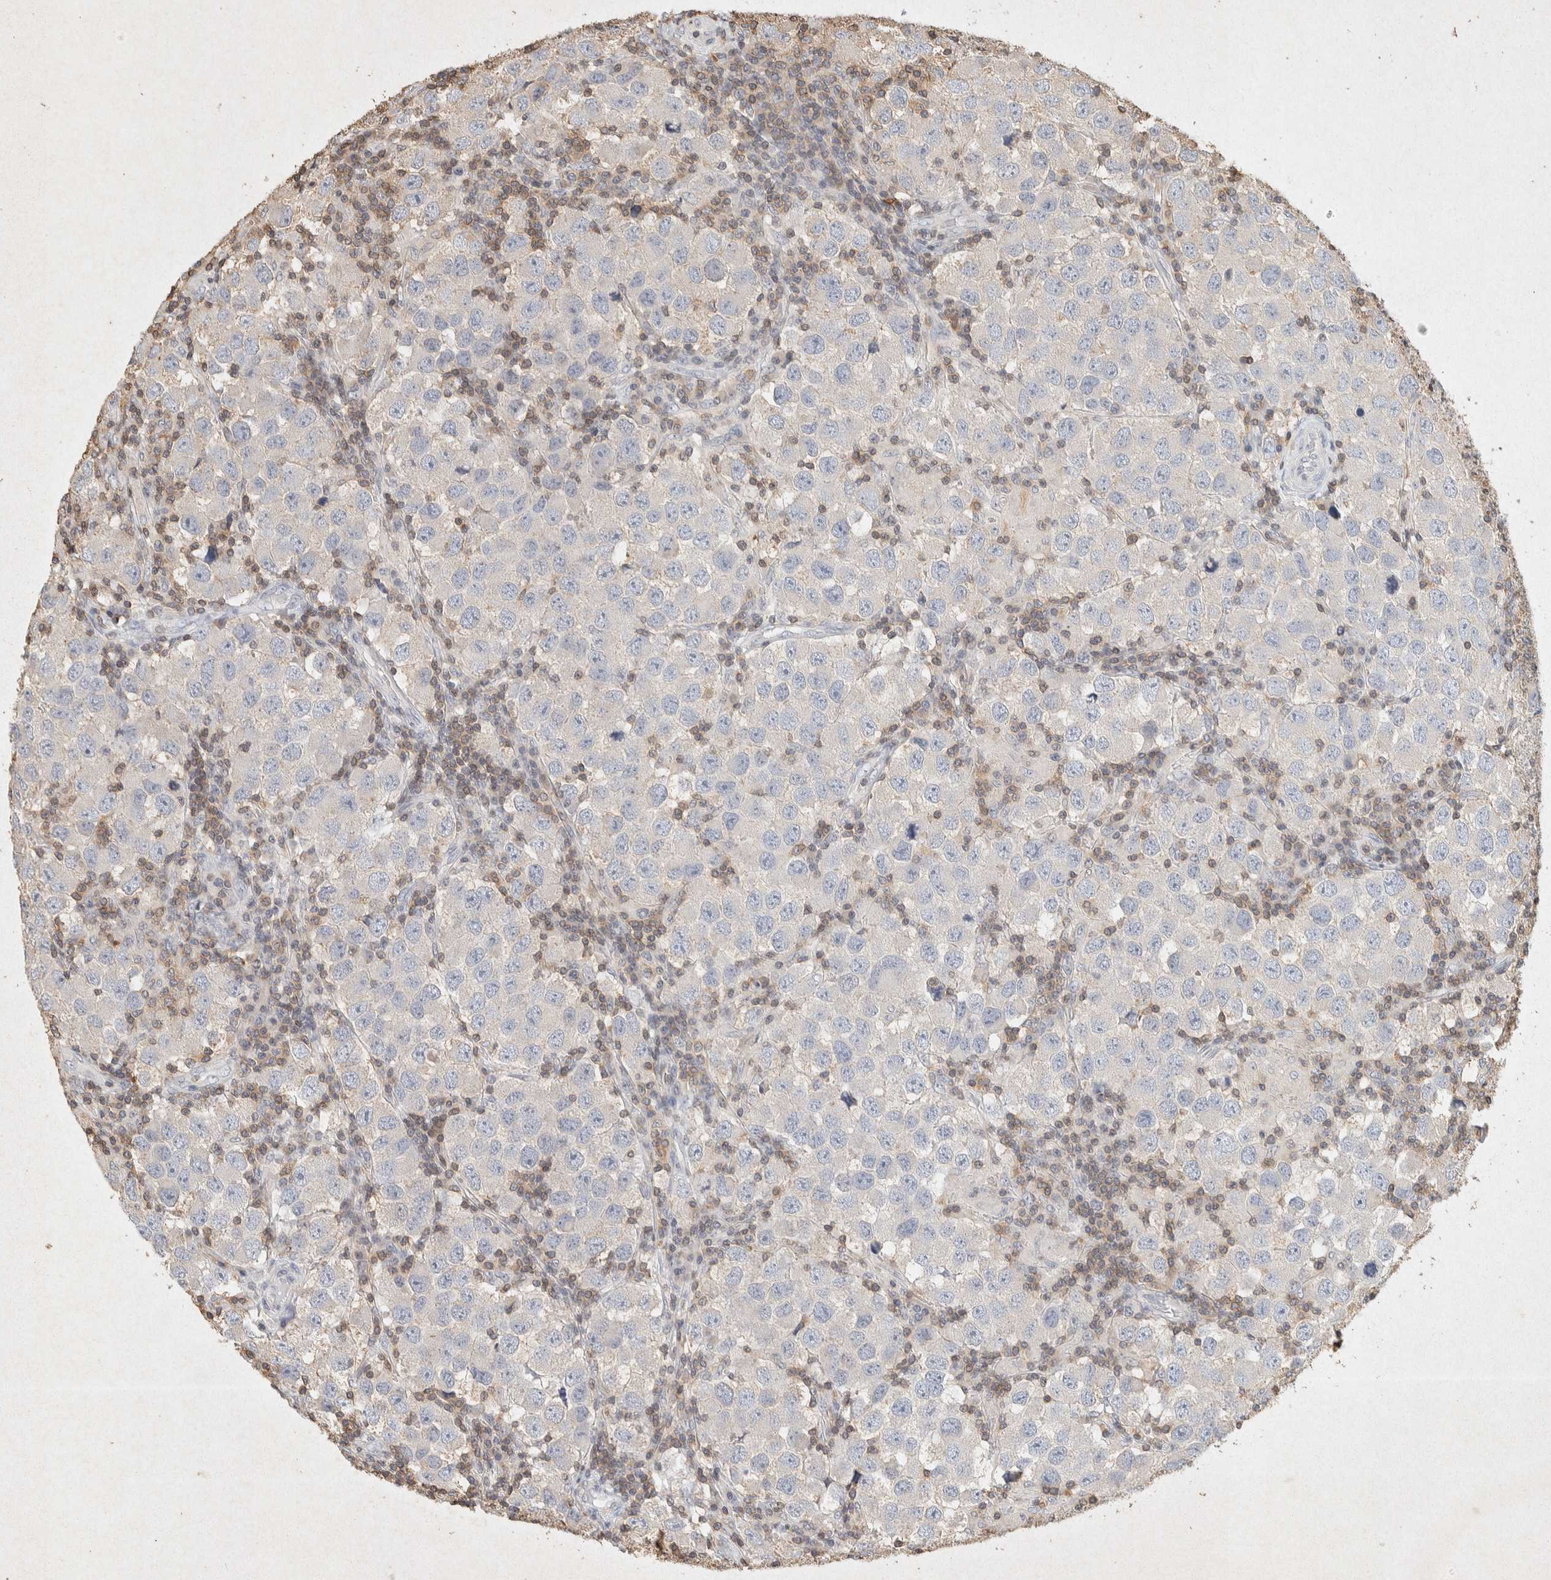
{"staining": {"intensity": "negative", "quantity": "none", "location": "none"}, "tissue": "testis cancer", "cell_type": "Tumor cells", "image_type": "cancer", "snomed": [{"axis": "morphology", "description": "Carcinoma, Embryonal, NOS"}, {"axis": "topography", "description": "Testis"}], "caption": "Immunohistochemistry (IHC) photomicrograph of human embryonal carcinoma (testis) stained for a protein (brown), which reveals no positivity in tumor cells.", "gene": "RAC2", "patient": {"sex": "male", "age": 21}}